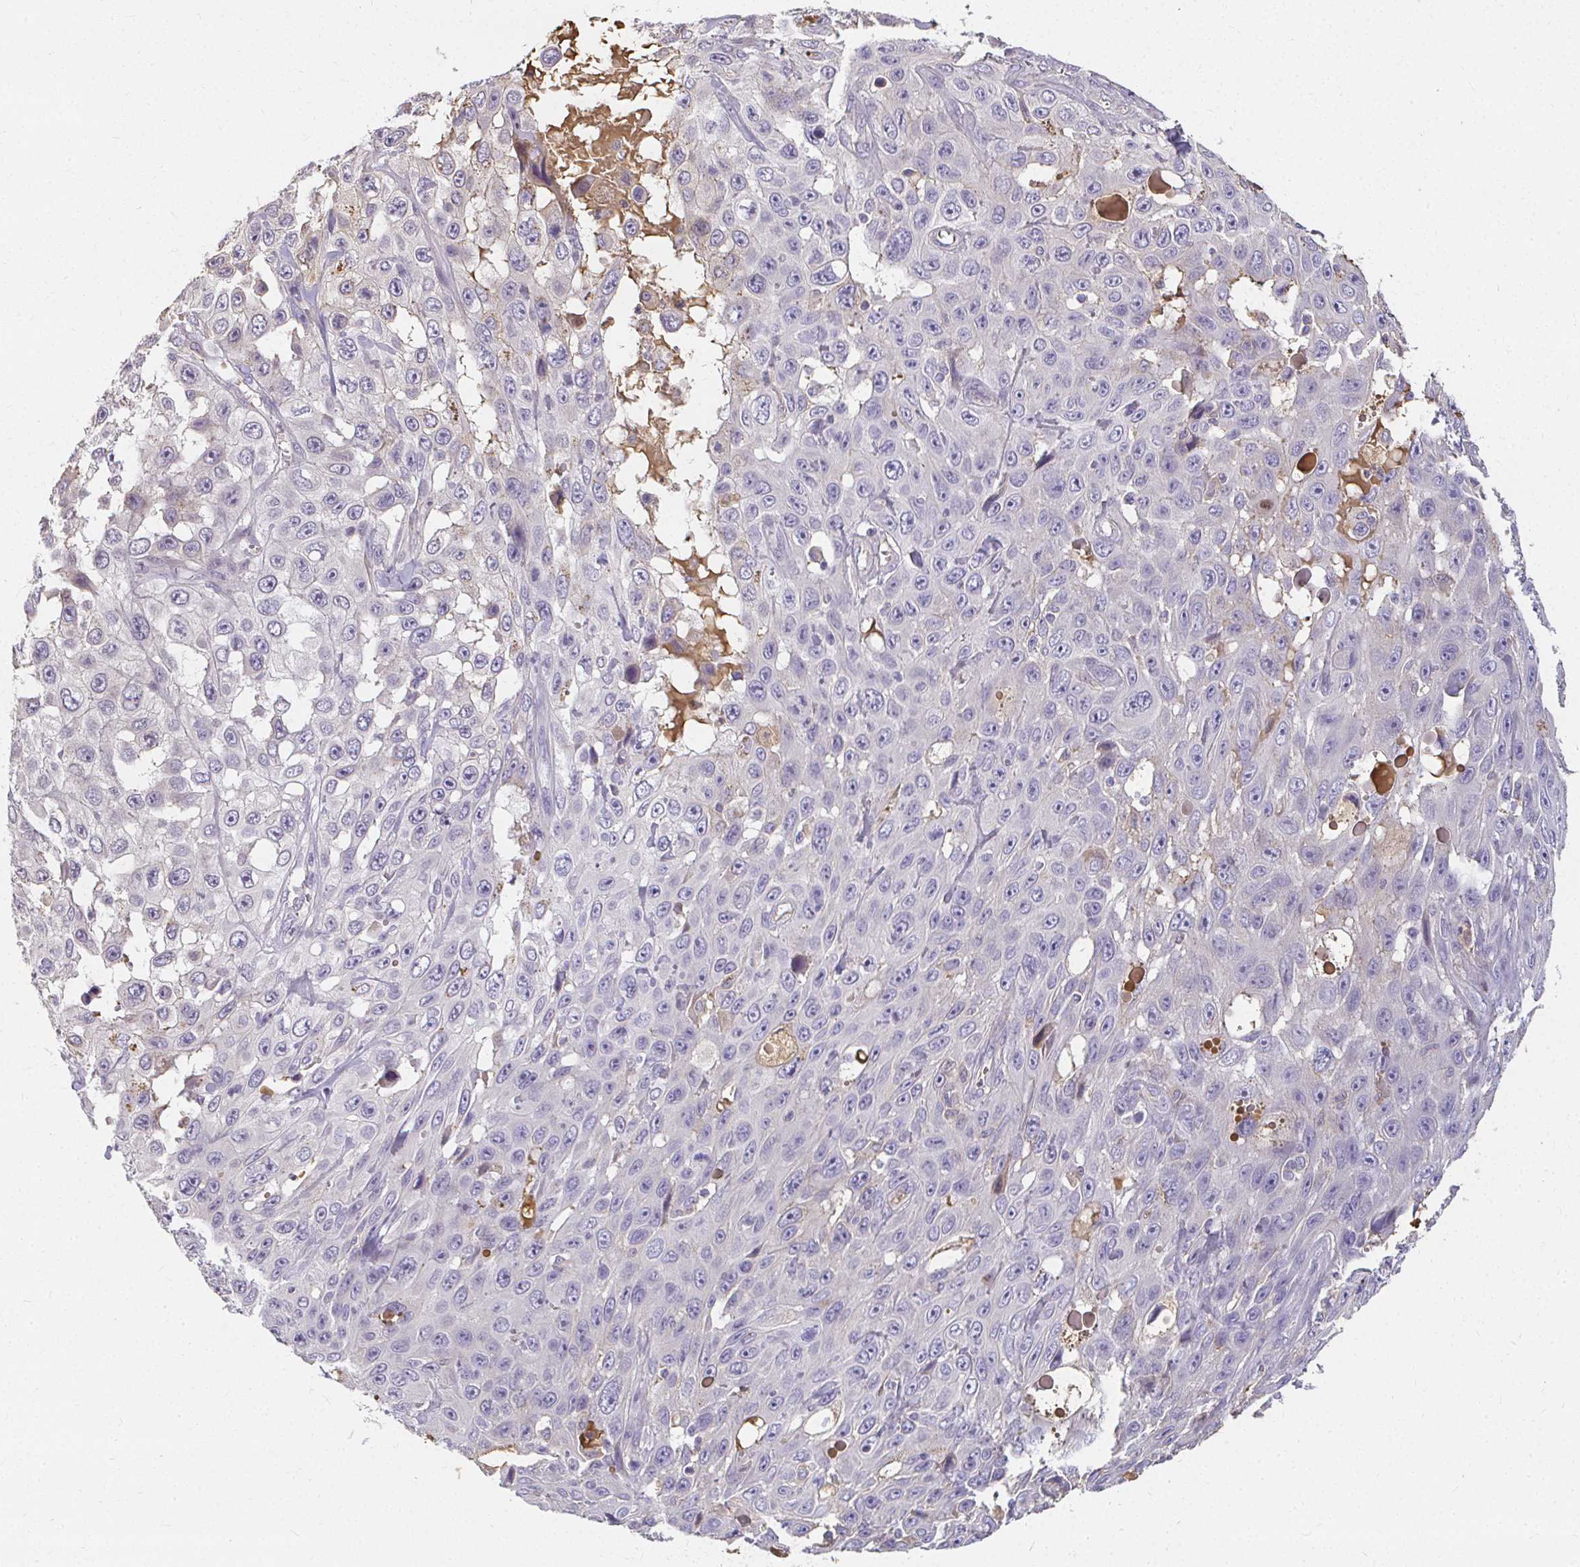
{"staining": {"intensity": "negative", "quantity": "none", "location": "none"}, "tissue": "skin cancer", "cell_type": "Tumor cells", "image_type": "cancer", "snomed": [{"axis": "morphology", "description": "Squamous cell carcinoma, NOS"}, {"axis": "topography", "description": "Skin"}], "caption": "Human skin cancer (squamous cell carcinoma) stained for a protein using immunohistochemistry shows no staining in tumor cells.", "gene": "LOXL4", "patient": {"sex": "male", "age": 82}}